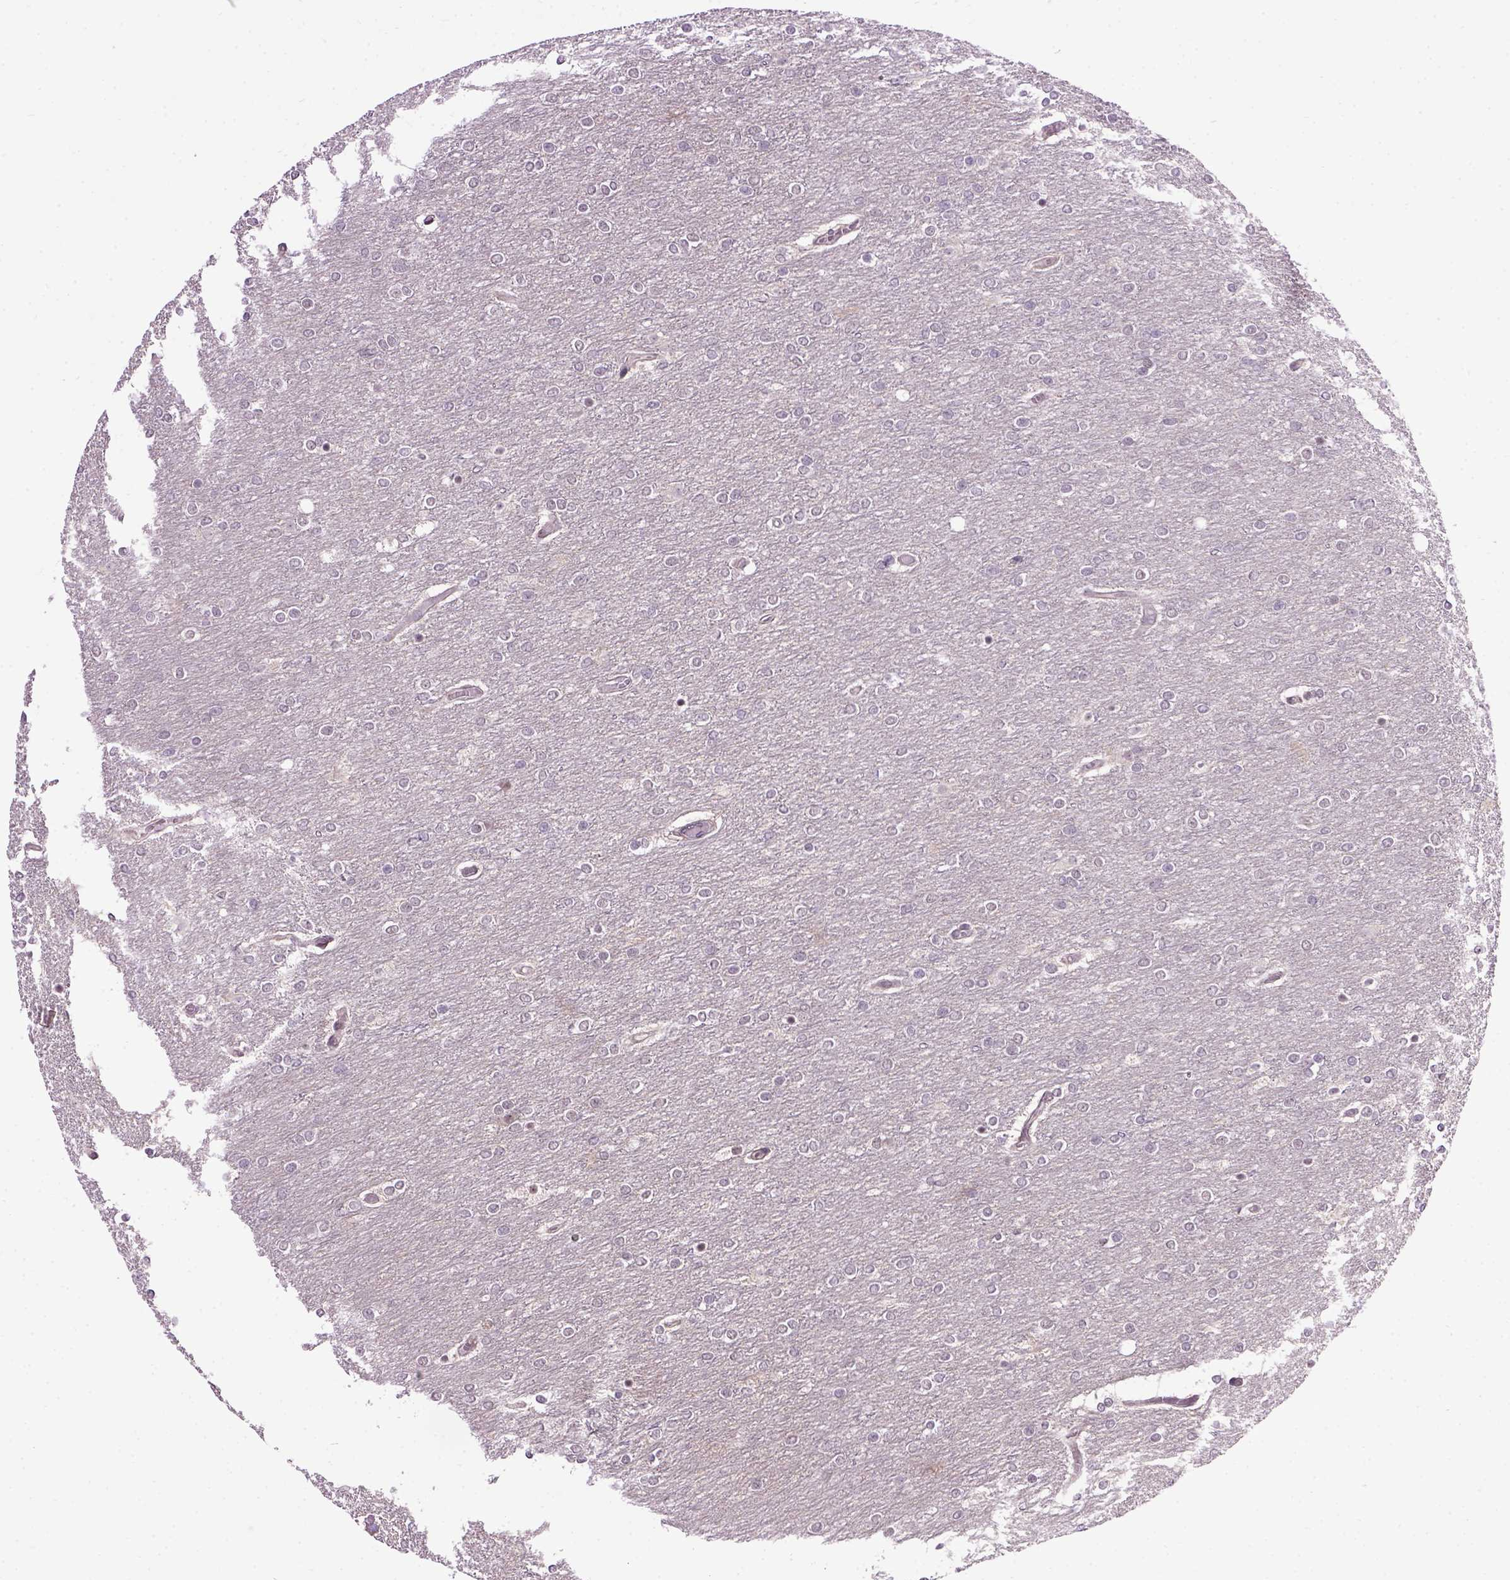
{"staining": {"intensity": "negative", "quantity": "none", "location": "none"}, "tissue": "glioma", "cell_type": "Tumor cells", "image_type": "cancer", "snomed": [{"axis": "morphology", "description": "Glioma, malignant, High grade"}, {"axis": "topography", "description": "Brain"}], "caption": "An IHC image of glioma is shown. There is no staining in tumor cells of glioma.", "gene": "RAB43", "patient": {"sex": "female", "age": 61}}